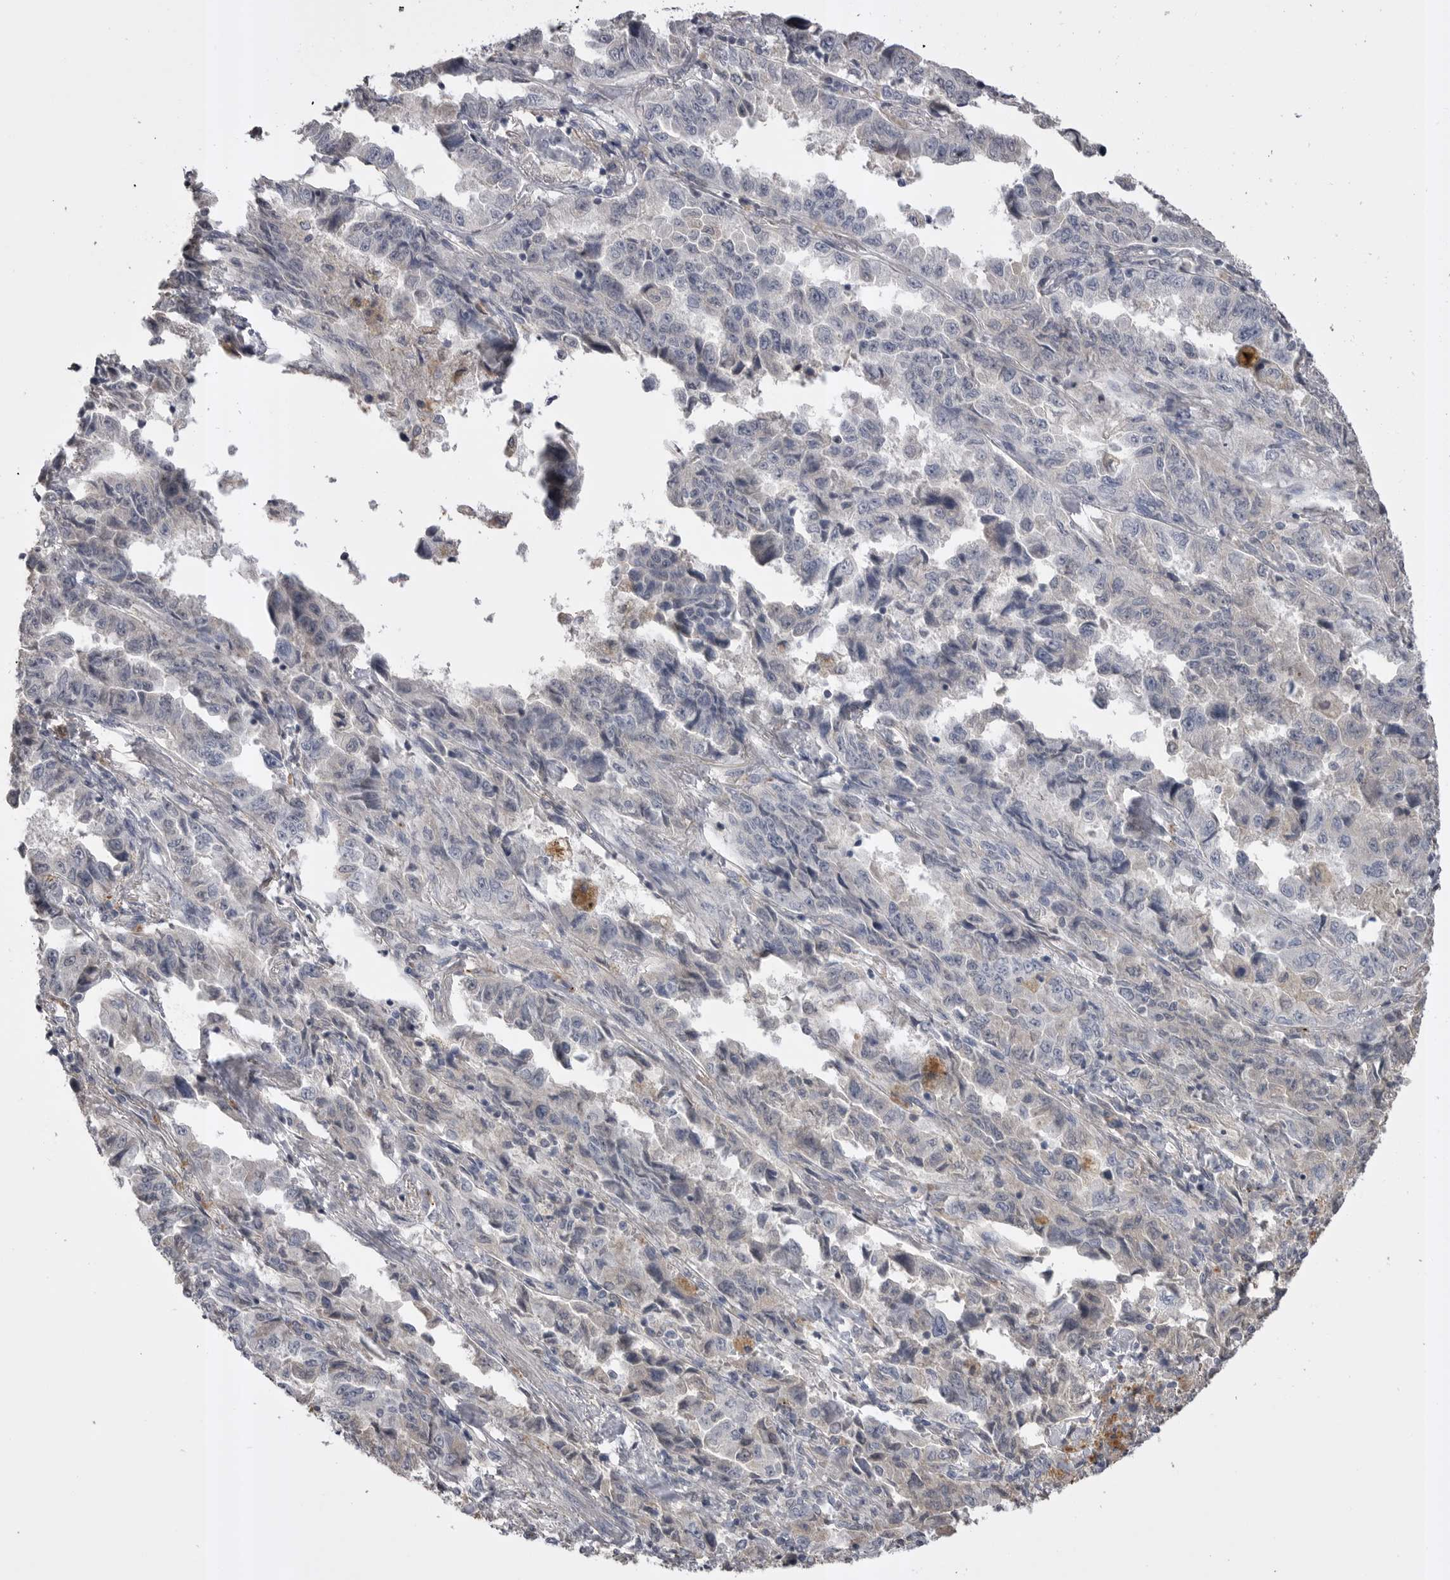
{"staining": {"intensity": "negative", "quantity": "none", "location": "none"}, "tissue": "lung cancer", "cell_type": "Tumor cells", "image_type": "cancer", "snomed": [{"axis": "morphology", "description": "Adenocarcinoma, NOS"}, {"axis": "topography", "description": "Lung"}], "caption": "DAB immunohistochemical staining of human adenocarcinoma (lung) reveals no significant staining in tumor cells.", "gene": "AHSG", "patient": {"sex": "female", "age": 51}}